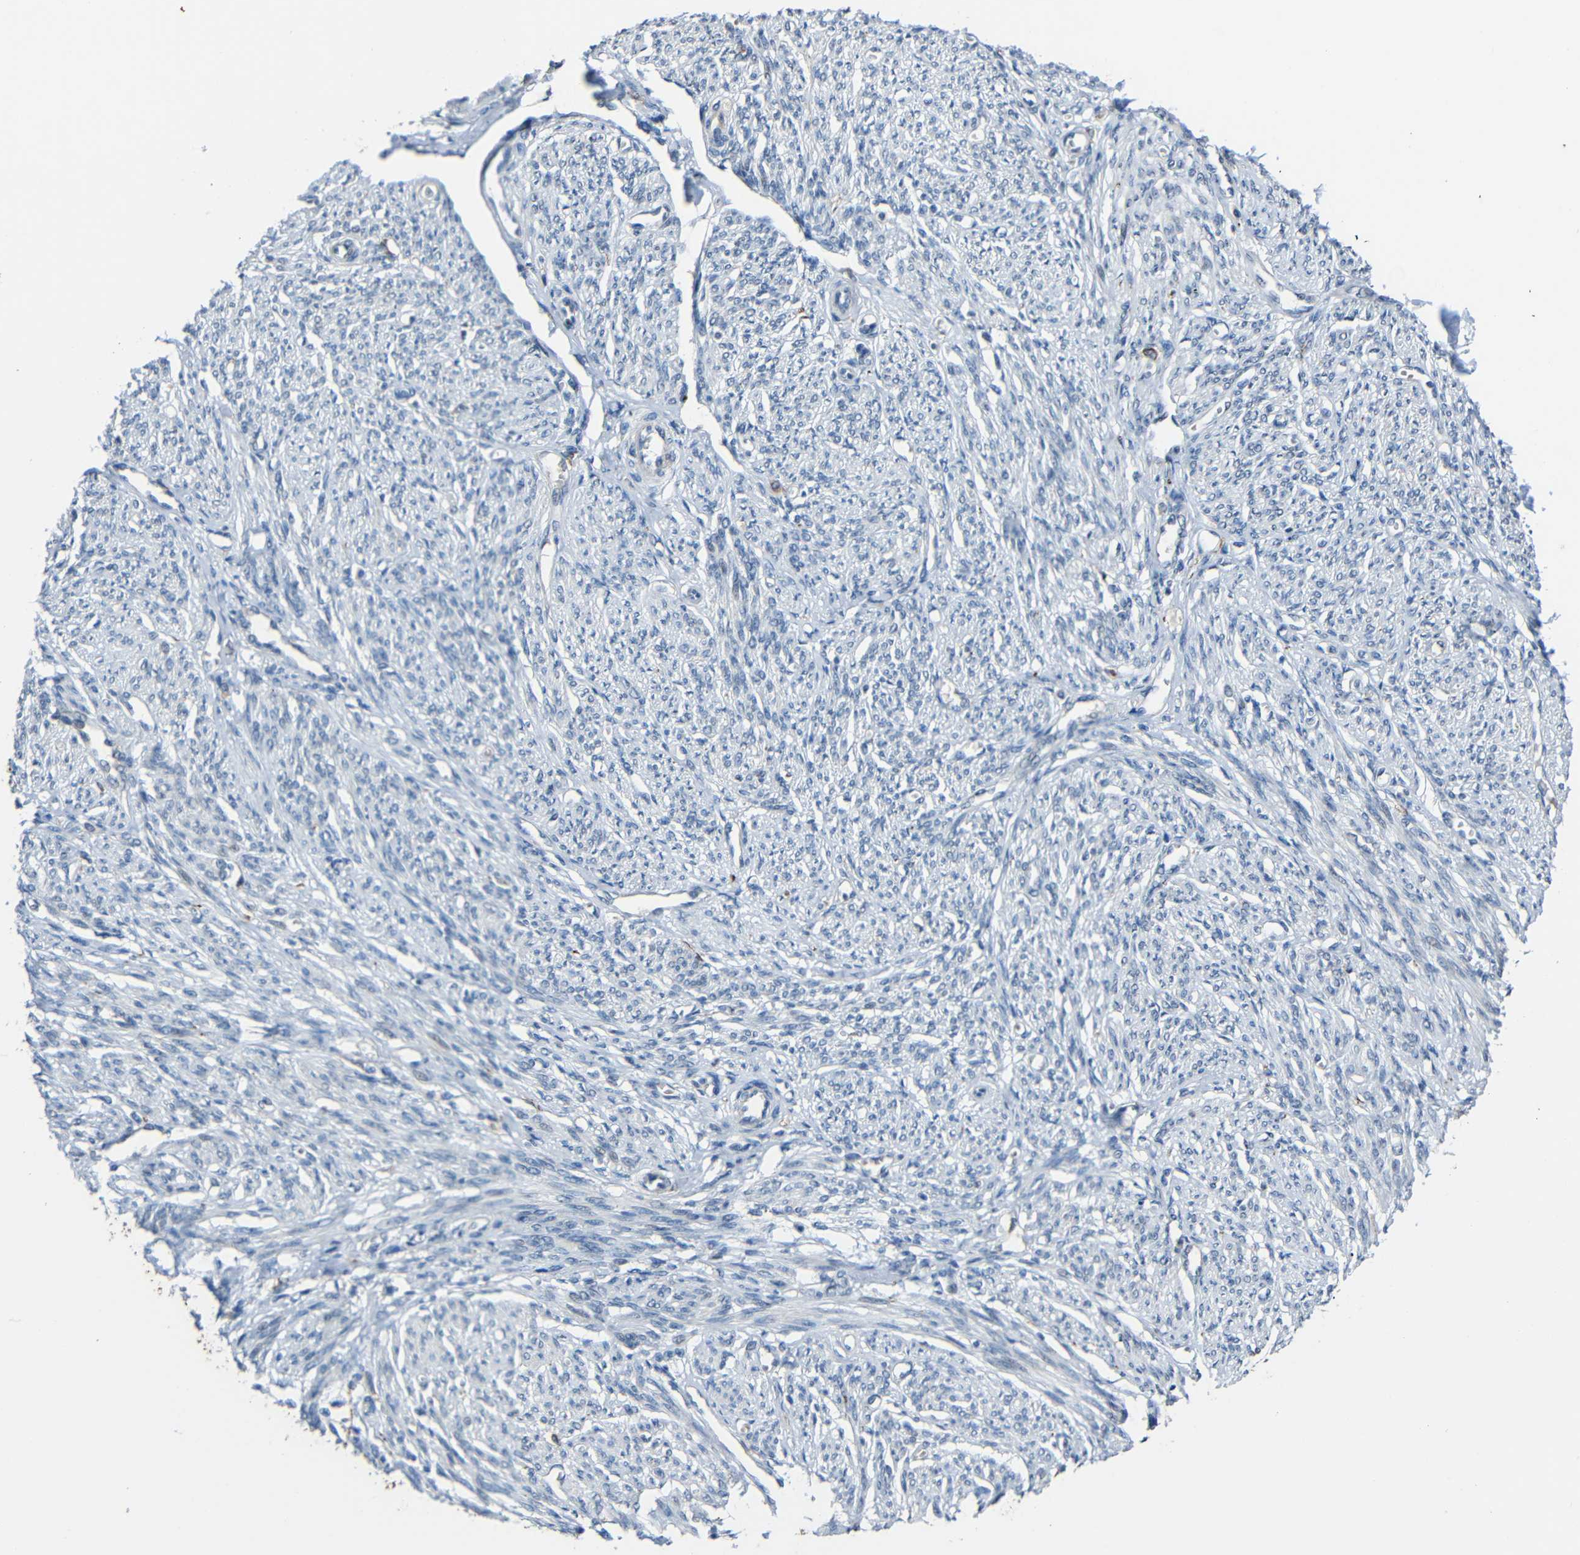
{"staining": {"intensity": "weak", "quantity": "25%-75%", "location": "cytoplasmic/membranous"}, "tissue": "smooth muscle", "cell_type": "Smooth muscle cells", "image_type": "normal", "snomed": [{"axis": "morphology", "description": "Normal tissue, NOS"}, {"axis": "topography", "description": "Smooth muscle"}], "caption": "Immunohistochemical staining of normal human smooth muscle reveals low levels of weak cytoplasmic/membranous positivity in approximately 25%-75% of smooth muscle cells.", "gene": "DNAJC5", "patient": {"sex": "female", "age": 65}}